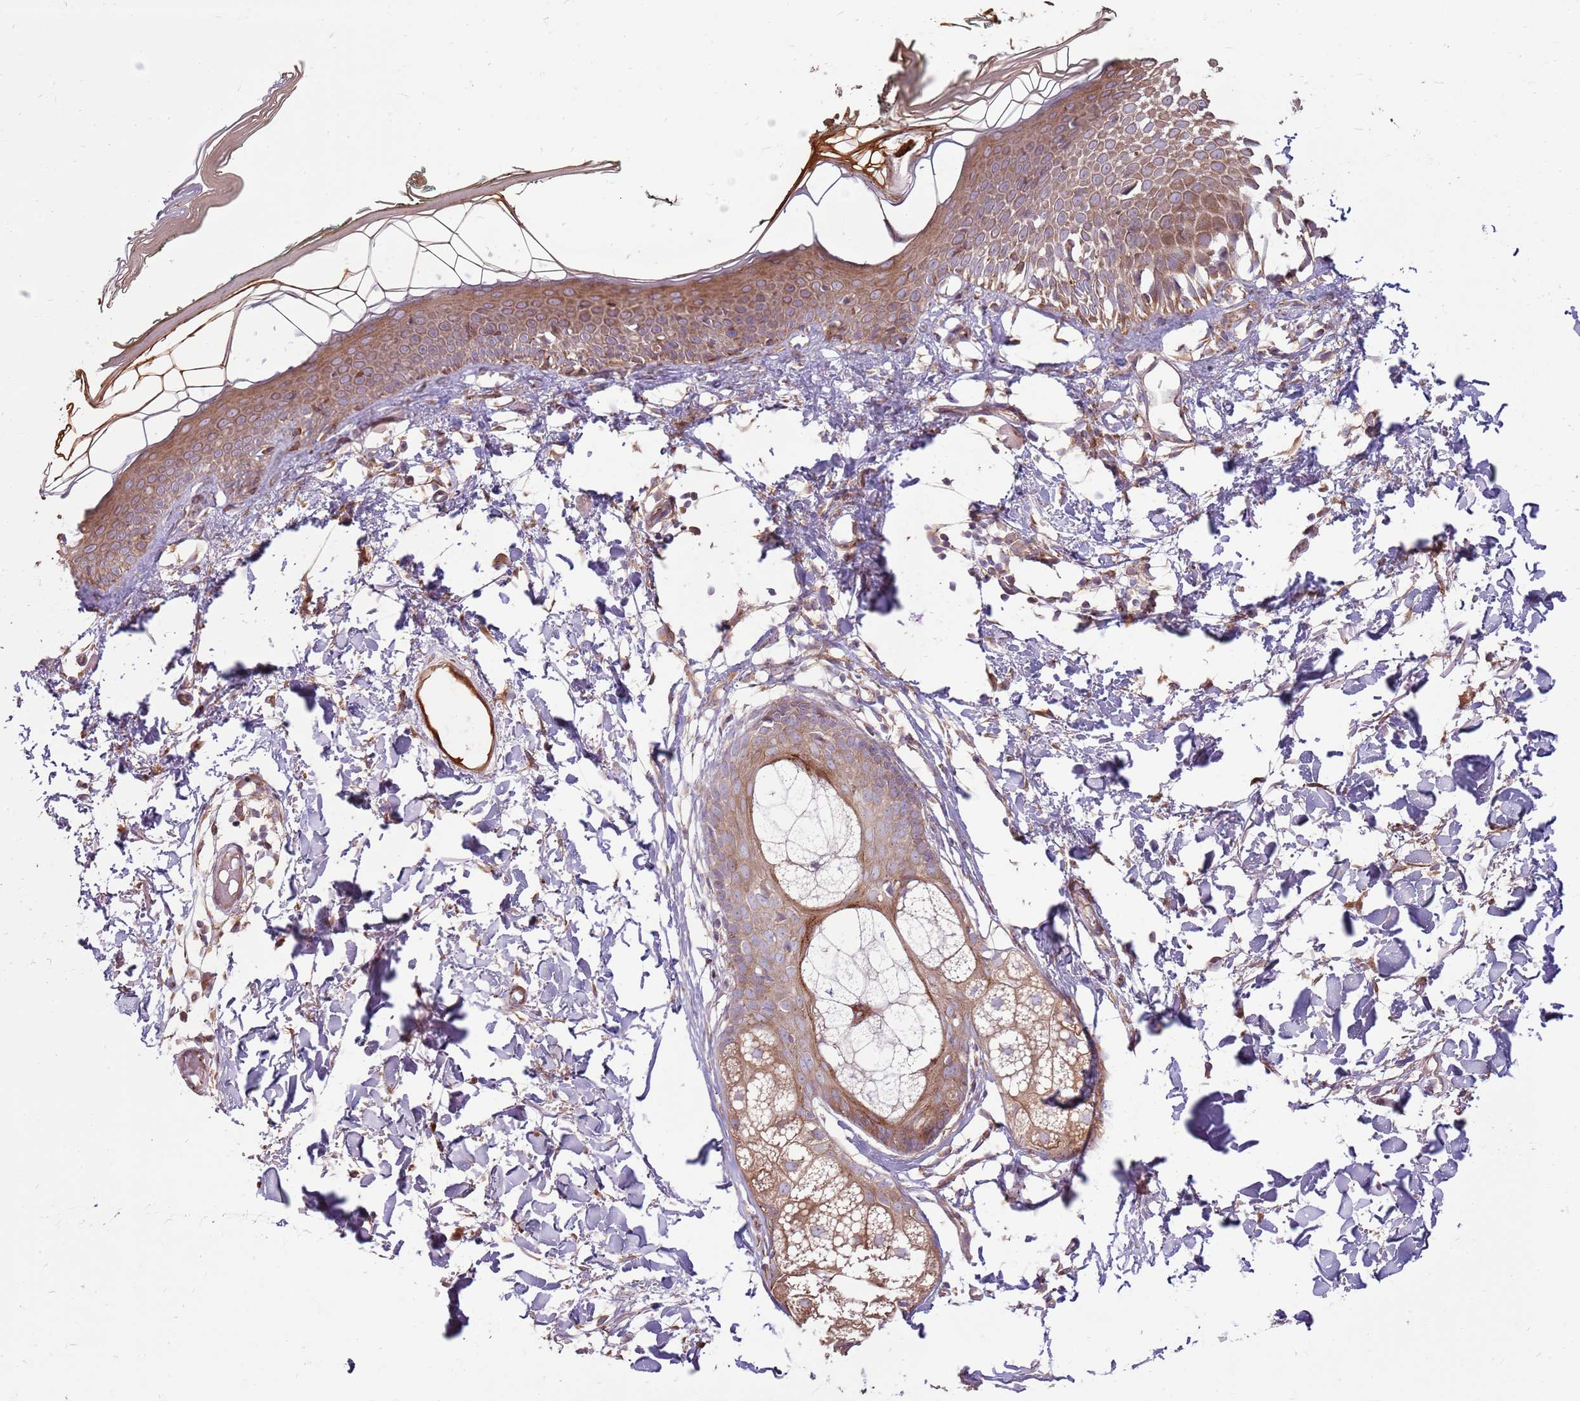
{"staining": {"intensity": "moderate", "quantity": ">75%", "location": "cytoplasmic/membranous"}, "tissue": "skin", "cell_type": "Fibroblasts", "image_type": "normal", "snomed": [{"axis": "morphology", "description": "Normal tissue, NOS"}, {"axis": "topography", "description": "Skin"}], "caption": "Benign skin displays moderate cytoplasmic/membranous staining in about >75% of fibroblasts, visualized by immunohistochemistry.", "gene": "EMC1", "patient": {"sex": "male", "age": 62}}